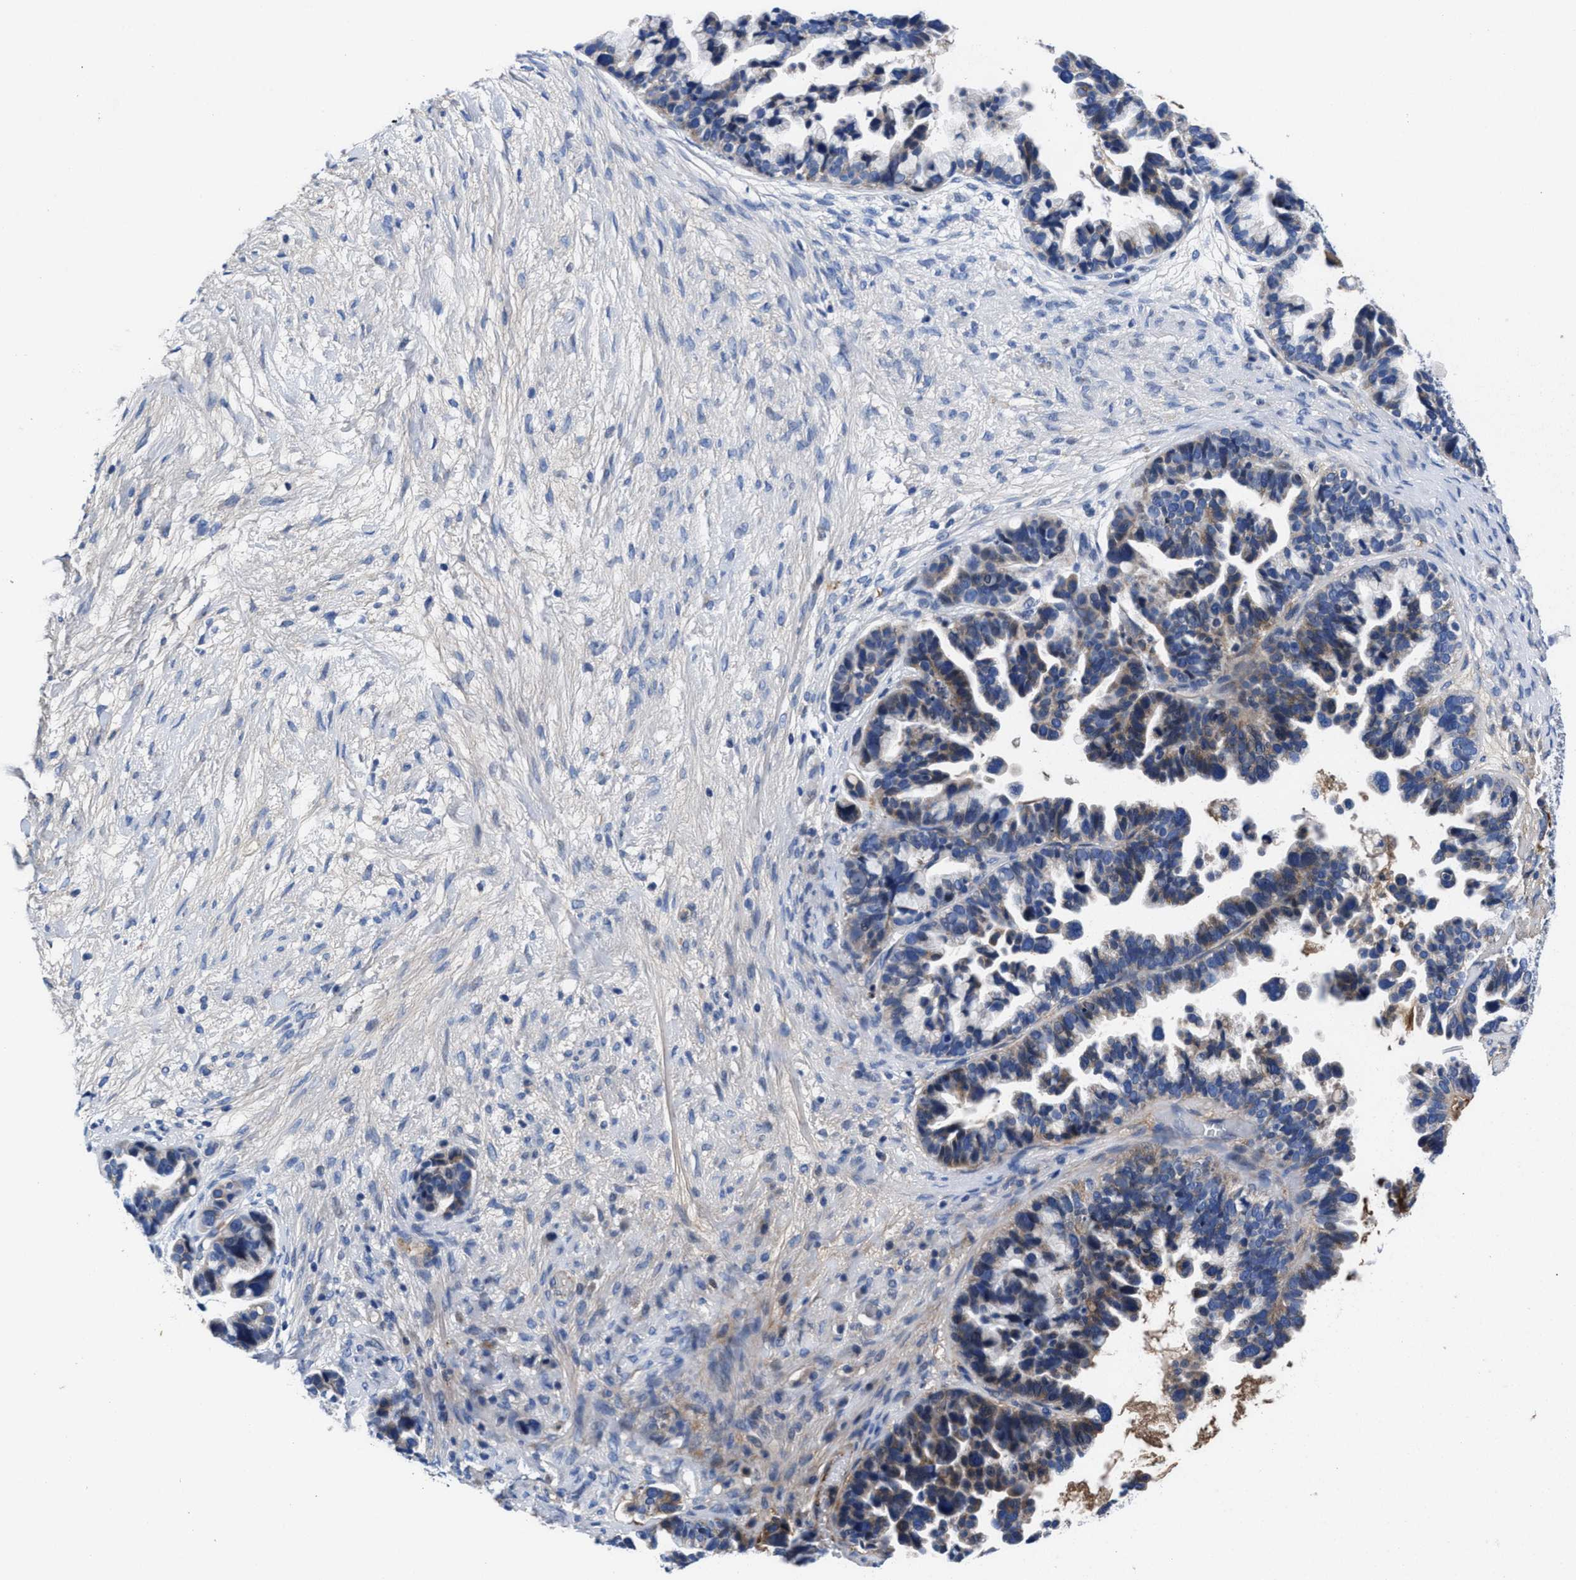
{"staining": {"intensity": "weak", "quantity": "25%-75%", "location": "cytoplasmic/membranous"}, "tissue": "ovarian cancer", "cell_type": "Tumor cells", "image_type": "cancer", "snomed": [{"axis": "morphology", "description": "Cystadenocarcinoma, serous, NOS"}, {"axis": "topography", "description": "Ovary"}], "caption": "Human ovarian cancer stained for a protein (brown) reveals weak cytoplasmic/membranous positive expression in about 25%-75% of tumor cells.", "gene": "DHRS13", "patient": {"sex": "female", "age": 56}}